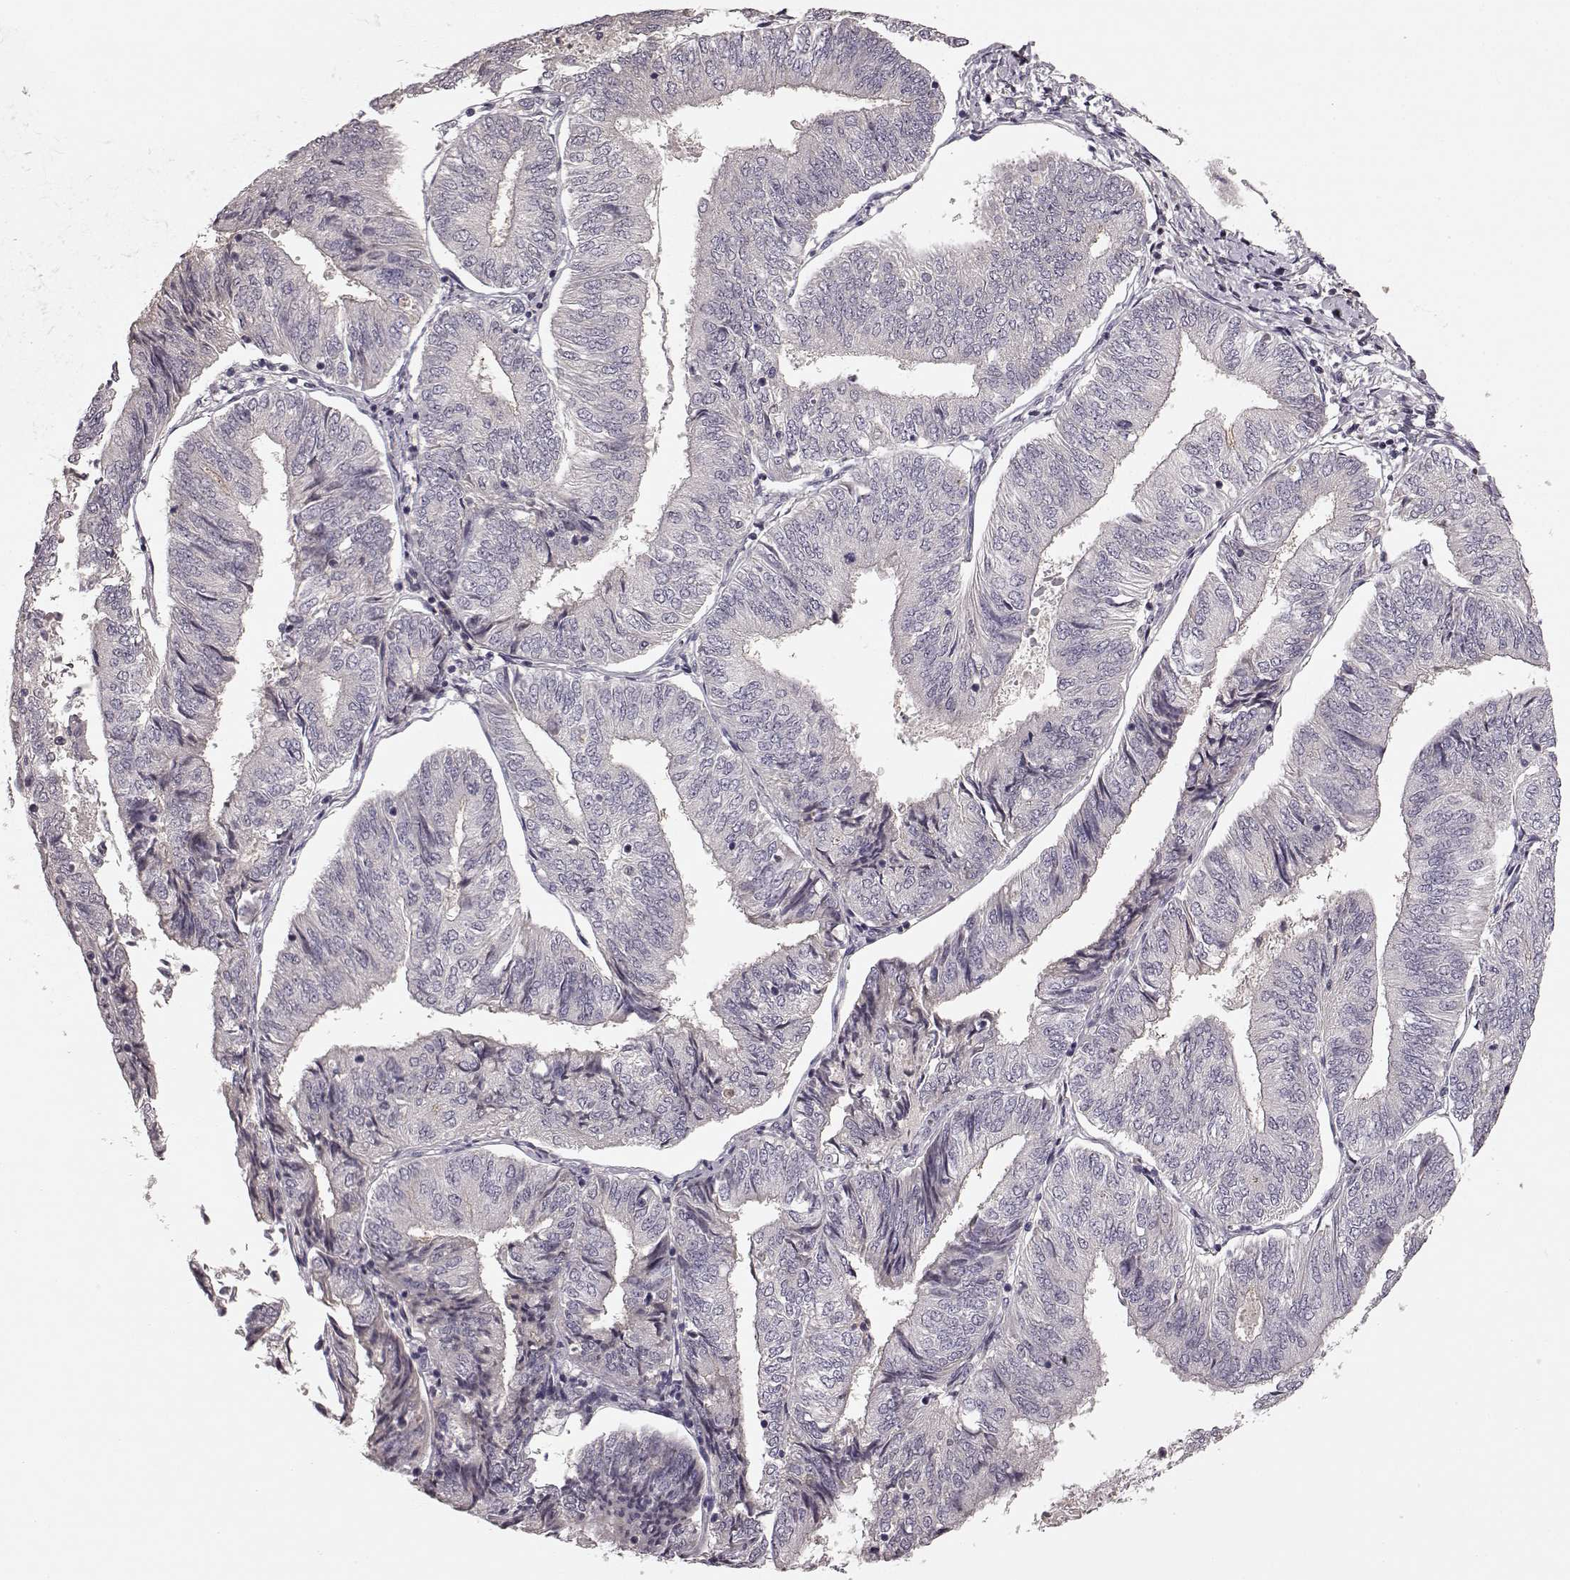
{"staining": {"intensity": "negative", "quantity": "none", "location": "none"}, "tissue": "endometrial cancer", "cell_type": "Tumor cells", "image_type": "cancer", "snomed": [{"axis": "morphology", "description": "Adenocarcinoma, NOS"}, {"axis": "topography", "description": "Endometrium"}], "caption": "A histopathology image of human adenocarcinoma (endometrial) is negative for staining in tumor cells.", "gene": "SLC22A18", "patient": {"sex": "female", "age": 58}}